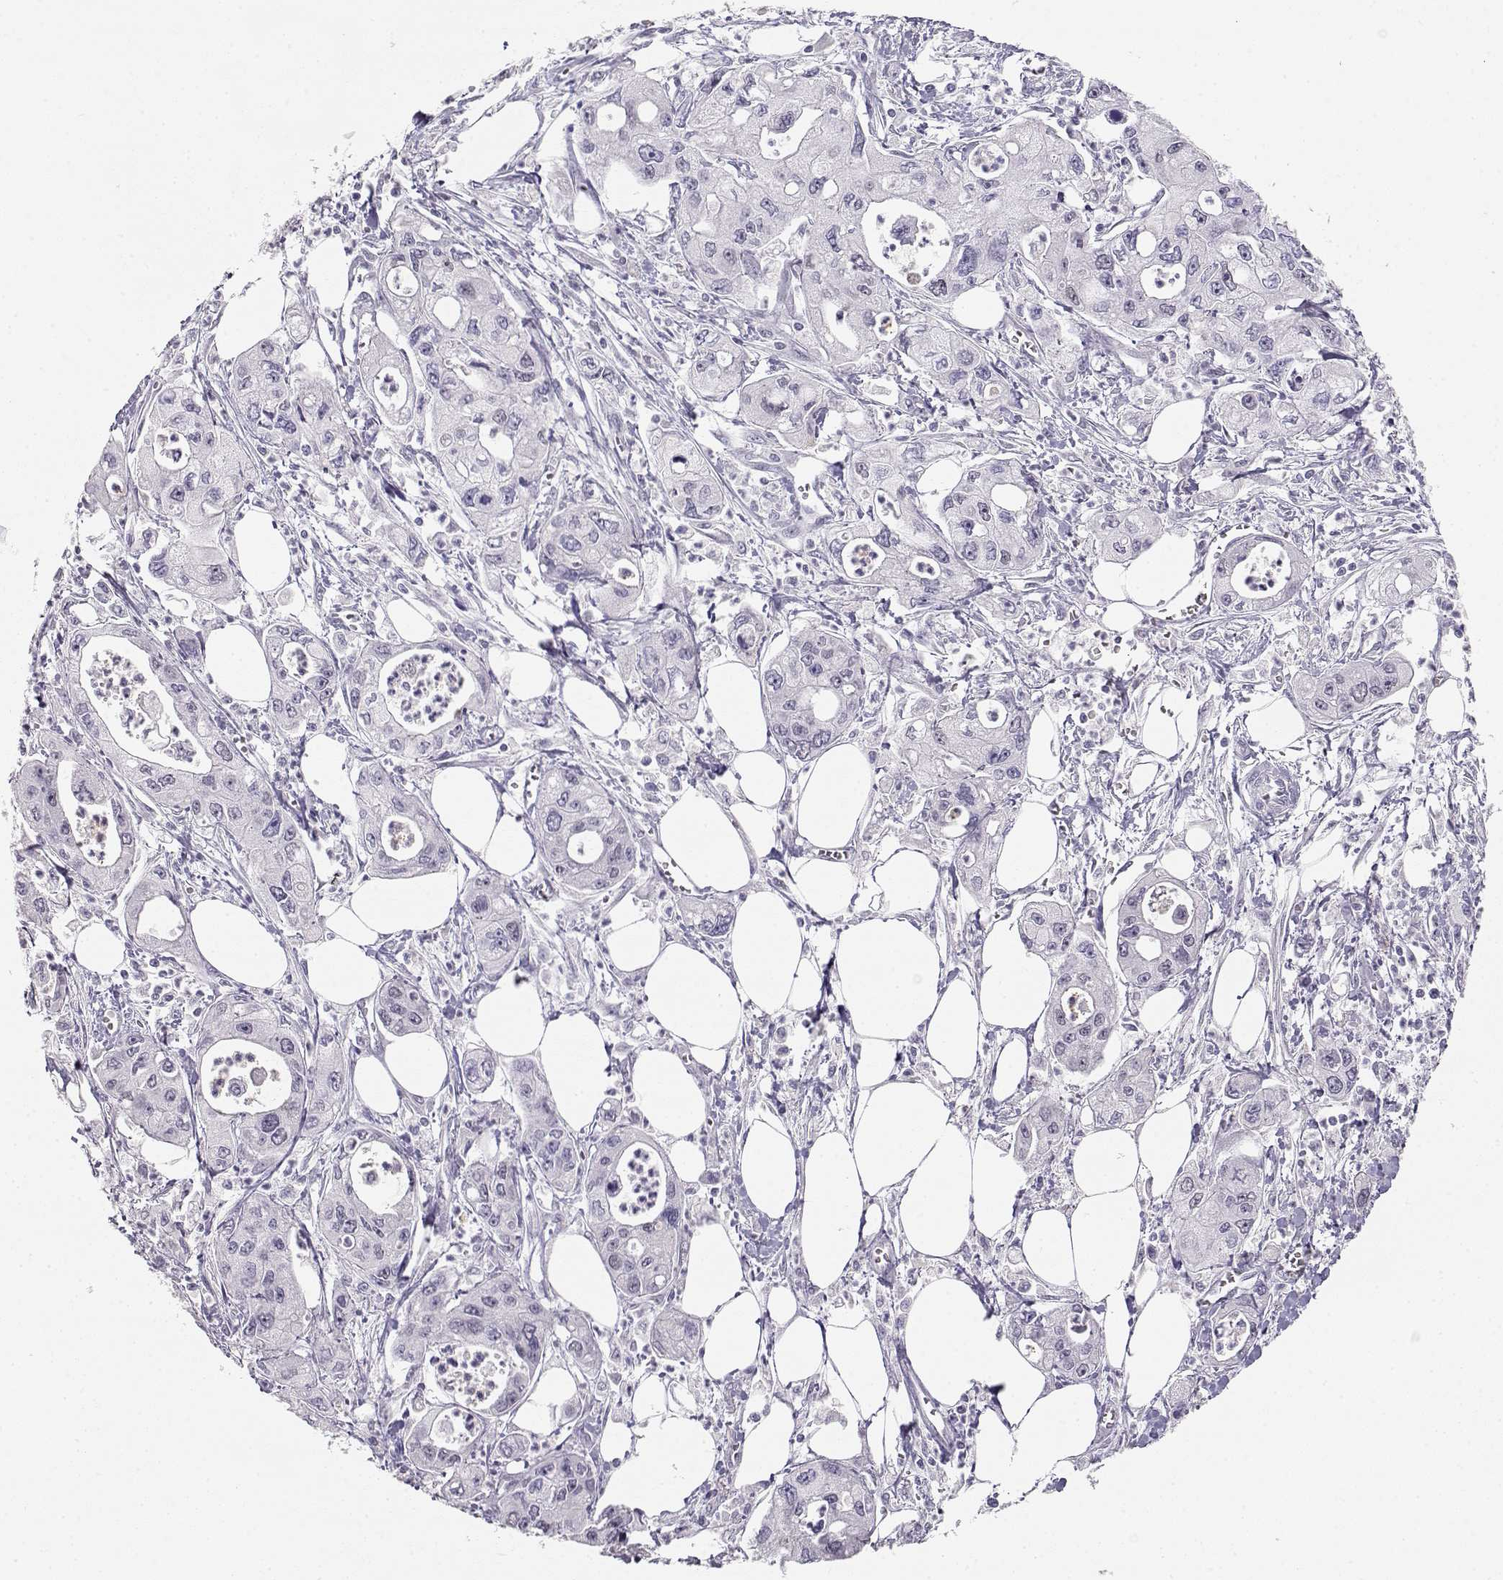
{"staining": {"intensity": "negative", "quantity": "none", "location": "none"}, "tissue": "pancreatic cancer", "cell_type": "Tumor cells", "image_type": "cancer", "snomed": [{"axis": "morphology", "description": "Adenocarcinoma, NOS"}, {"axis": "topography", "description": "Pancreas"}], "caption": "Tumor cells show no significant staining in adenocarcinoma (pancreatic).", "gene": "OPN5", "patient": {"sex": "male", "age": 70}}